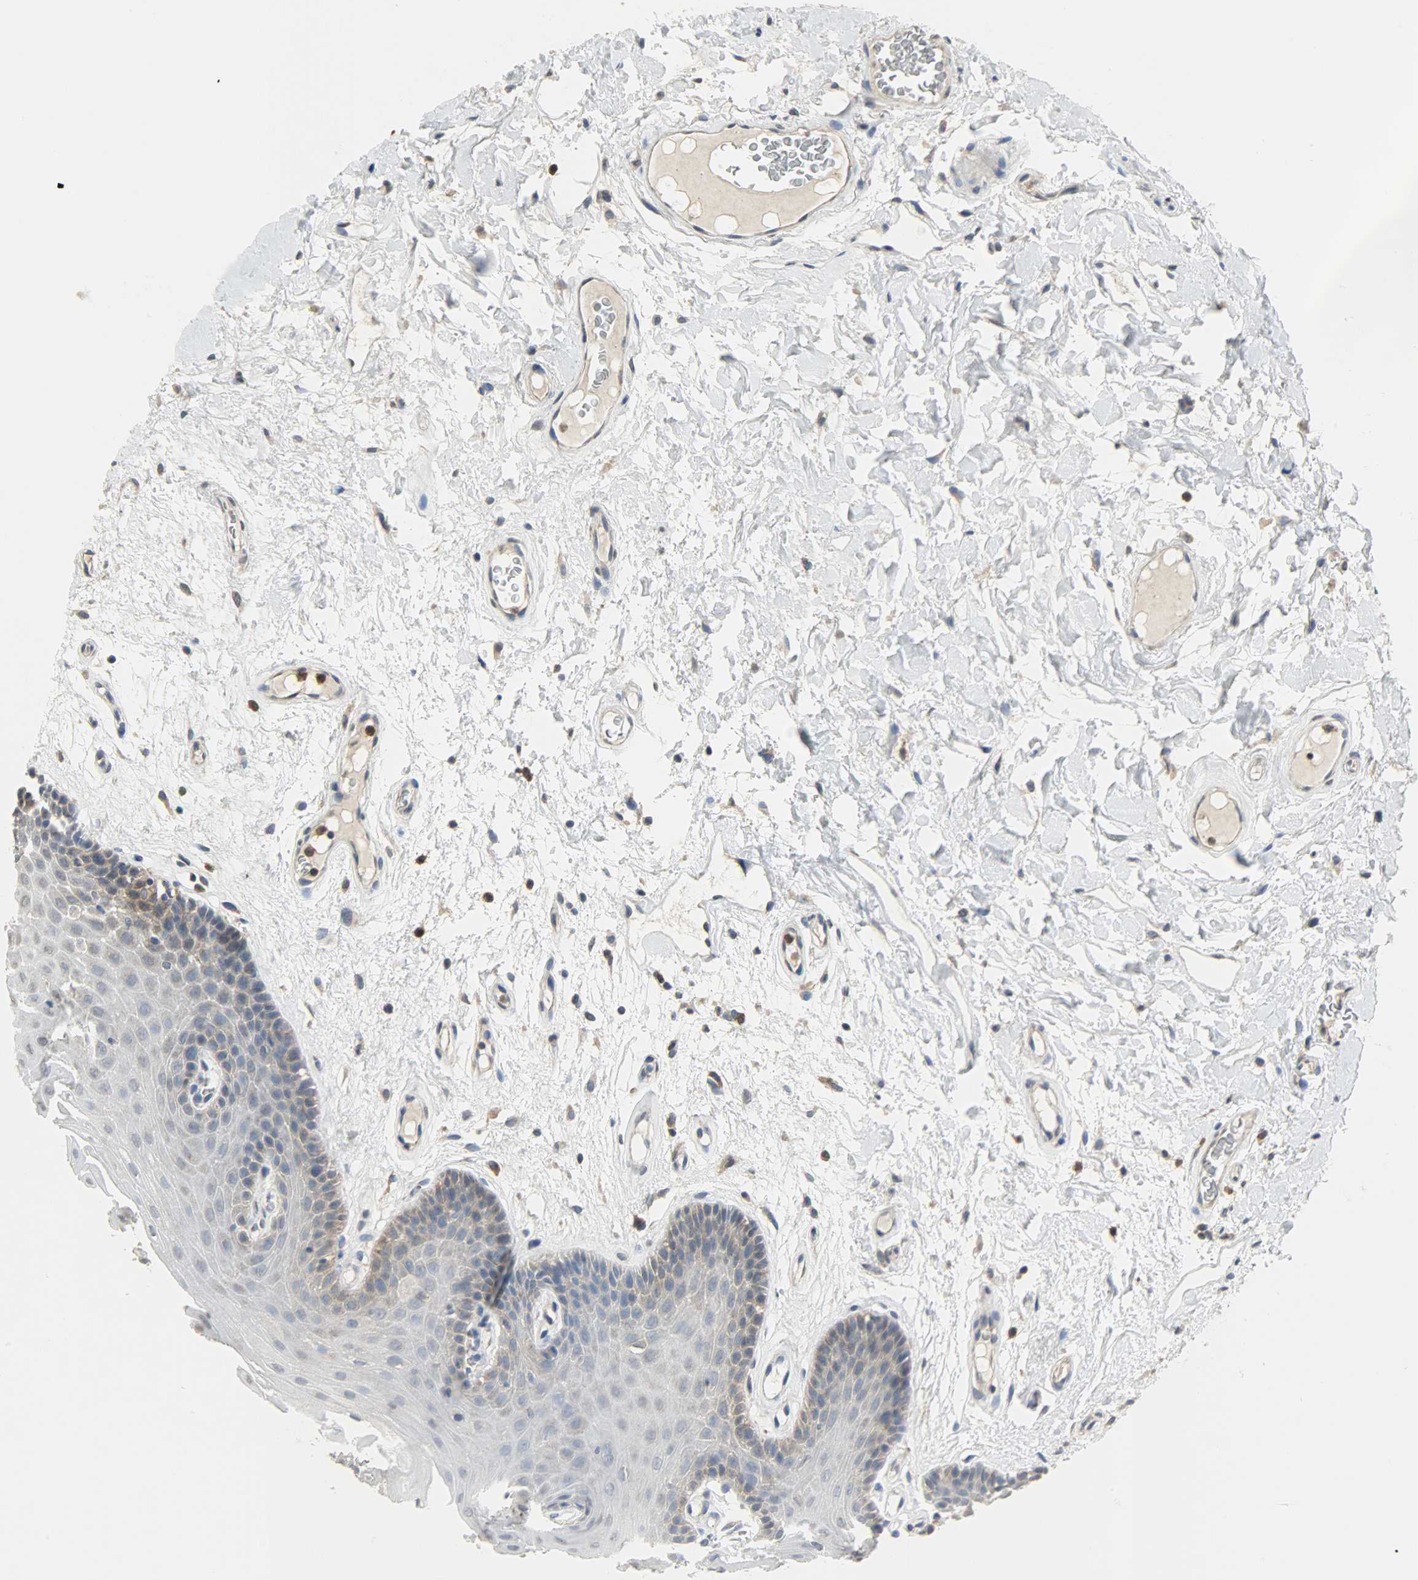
{"staining": {"intensity": "moderate", "quantity": "<25%", "location": "cytoplasmic/membranous"}, "tissue": "oral mucosa", "cell_type": "Squamous epithelial cells", "image_type": "normal", "snomed": [{"axis": "morphology", "description": "Normal tissue, NOS"}, {"axis": "morphology", "description": "Squamous cell carcinoma, NOS"}, {"axis": "topography", "description": "Skeletal muscle"}, {"axis": "topography", "description": "Oral tissue"}, {"axis": "topography", "description": "Head-Neck"}], "caption": "A photomicrograph showing moderate cytoplasmic/membranous expression in about <25% of squamous epithelial cells in benign oral mucosa, as visualized by brown immunohistochemical staining.", "gene": "TRIM21", "patient": {"sex": "male", "age": 71}}